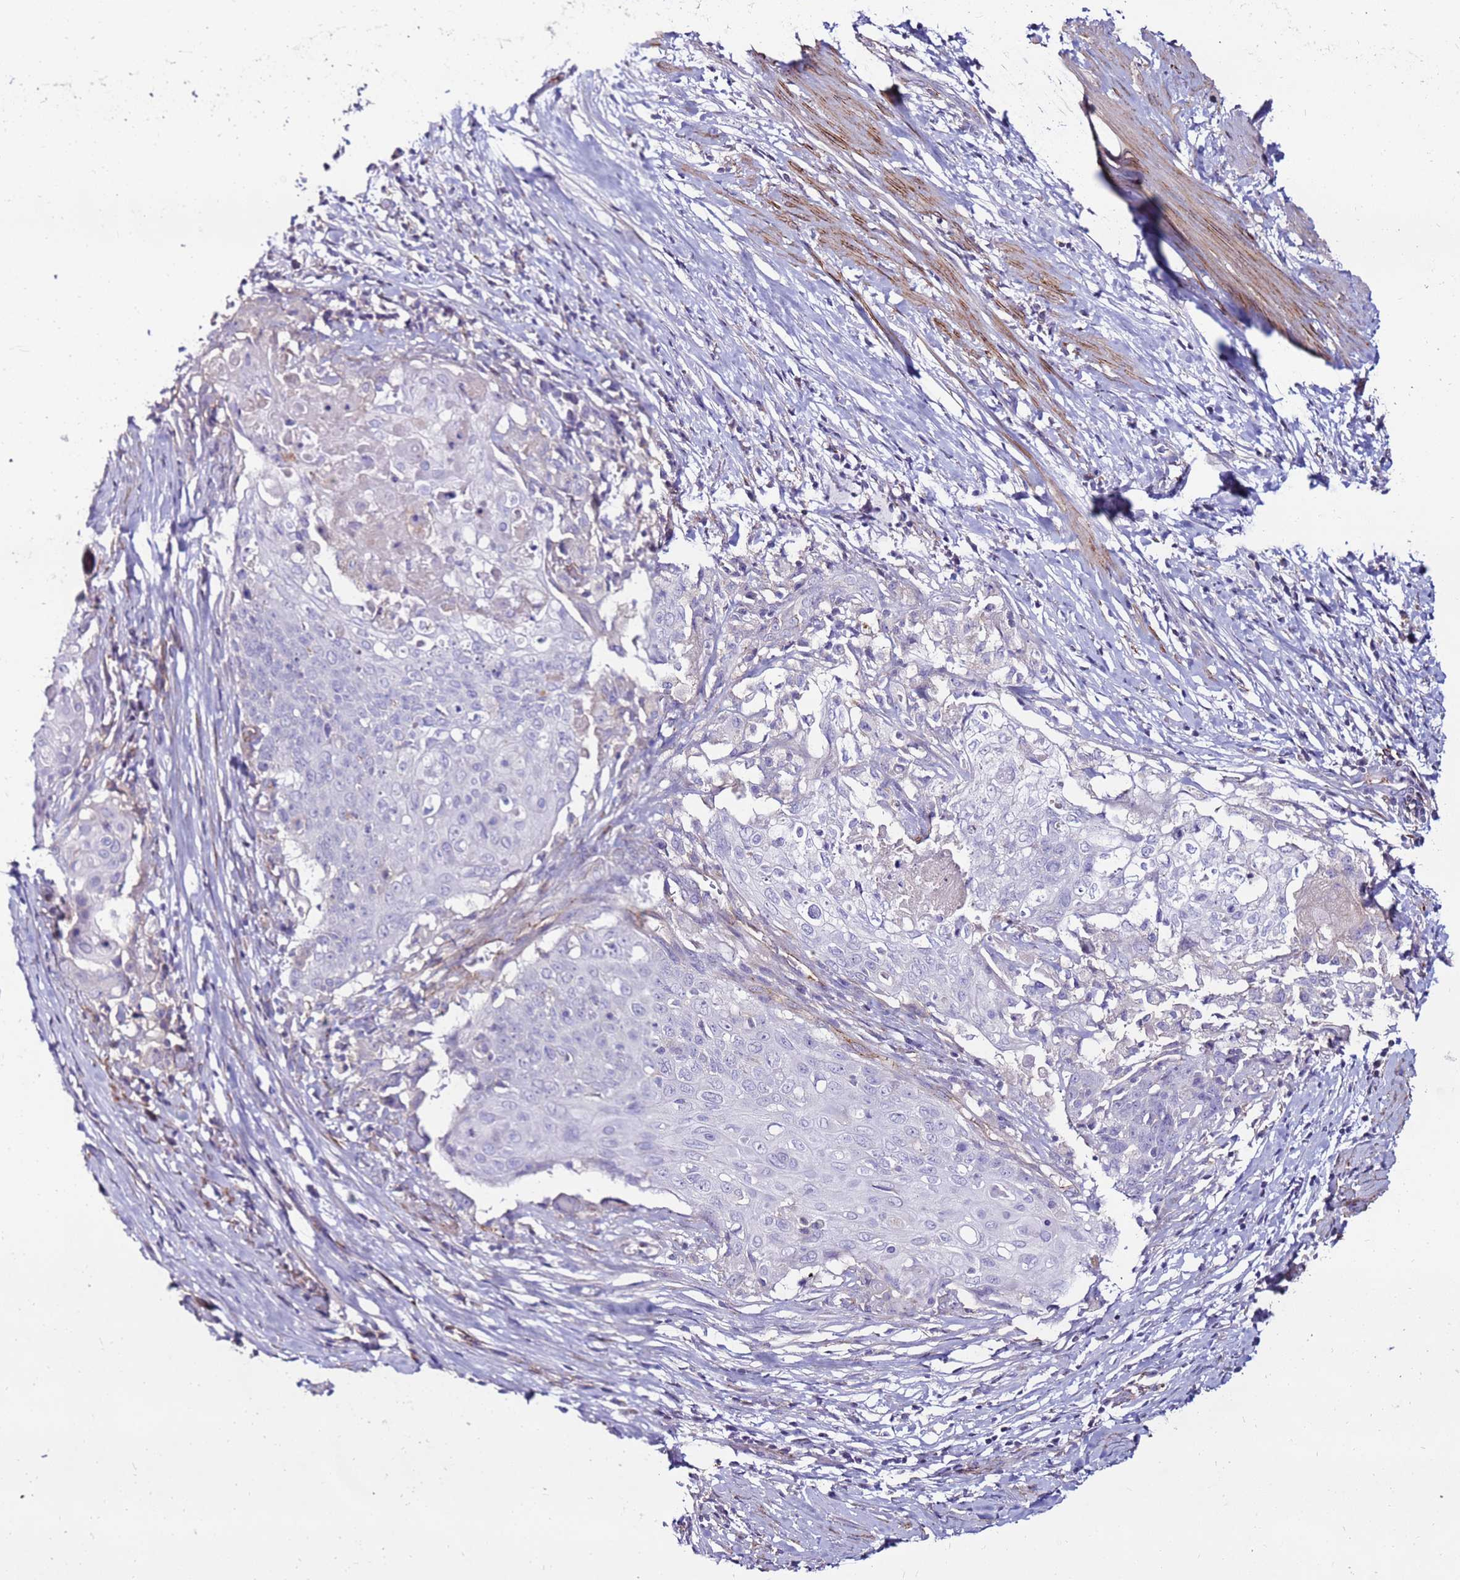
{"staining": {"intensity": "negative", "quantity": "none", "location": "none"}, "tissue": "cervical cancer", "cell_type": "Tumor cells", "image_type": "cancer", "snomed": [{"axis": "morphology", "description": "Squamous cell carcinoma, NOS"}, {"axis": "topography", "description": "Cervix"}], "caption": "Human cervical cancer (squamous cell carcinoma) stained for a protein using immunohistochemistry (IHC) exhibits no expression in tumor cells.", "gene": "CLEC4M", "patient": {"sex": "female", "age": 39}}